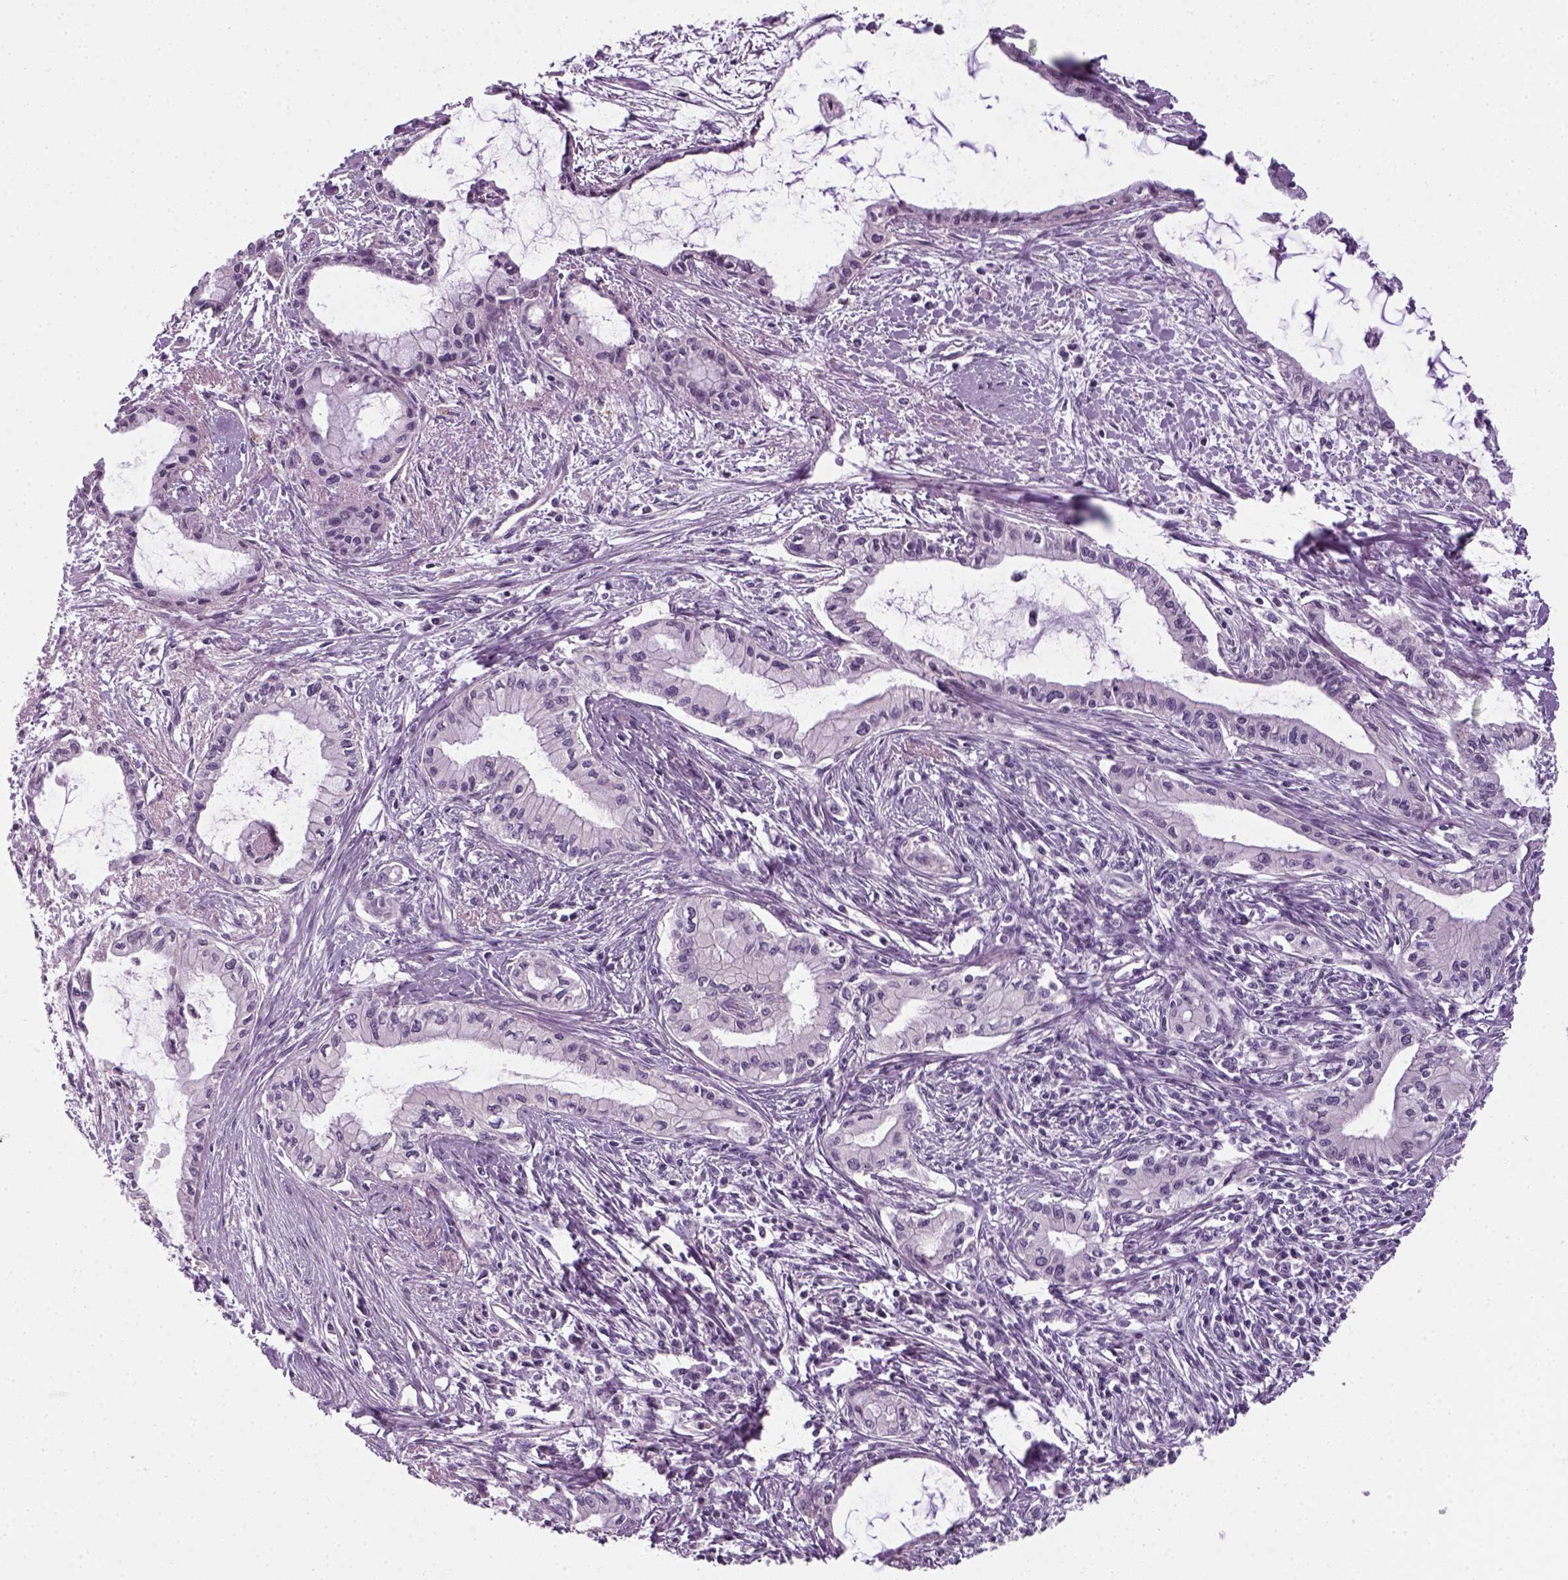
{"staining": {"intensity": "negative", "quantity": "none", "location": "none"}, "tissue": "pancreatic cancer", "cell_type": "Tumor cells", "image_type": "cancer", "snomed": [{"axis": "morphology", "description": "Adenocarcinoma, NOS"}, {"axis": "topography", "description": "Pancreas"}], "caption": "Tumor cells show no significant protein staining in adenocarcinoma (pancreatic).", "gene": "ELOVL3", "patient": {"sex": "male", "age": 48}}